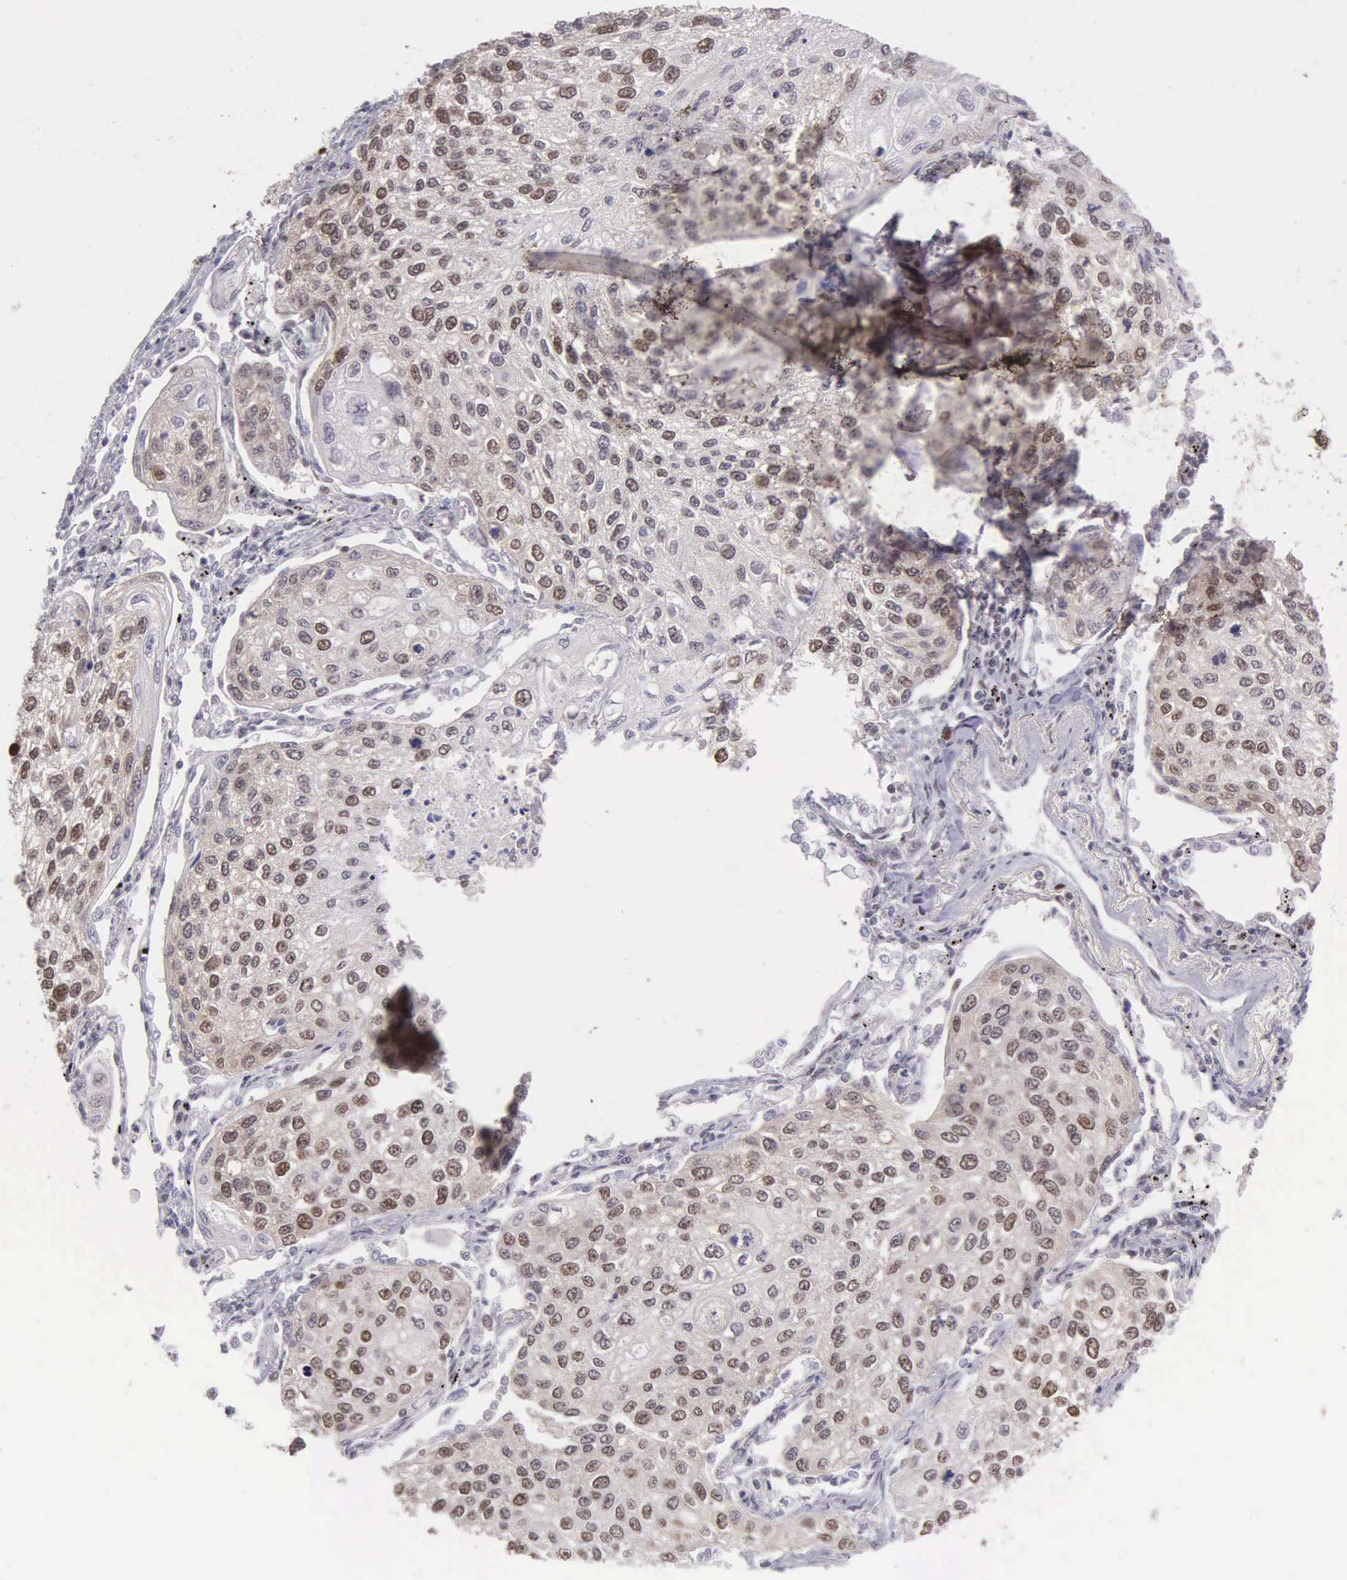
{"staining": {"intensity": "weak", "quantity": ">75%", "location": "nuclear"}, "tissue": "lung cancer", "cell_type": "Tumor cells", "image_type": "cancer", "snomed": [{"axis": "morphology", "description": "Squamous cell carcinoma, NOS"}, {"axis": "topography", "description": "Lung"}], "caption": "An image of human lung cancer (squamous cell carcinoma) stained for a protein demonstrates weak nuclear brown staining in tumor cells.", "gene": "UBR7", "patient": {"sex": "male", "age": 75}}